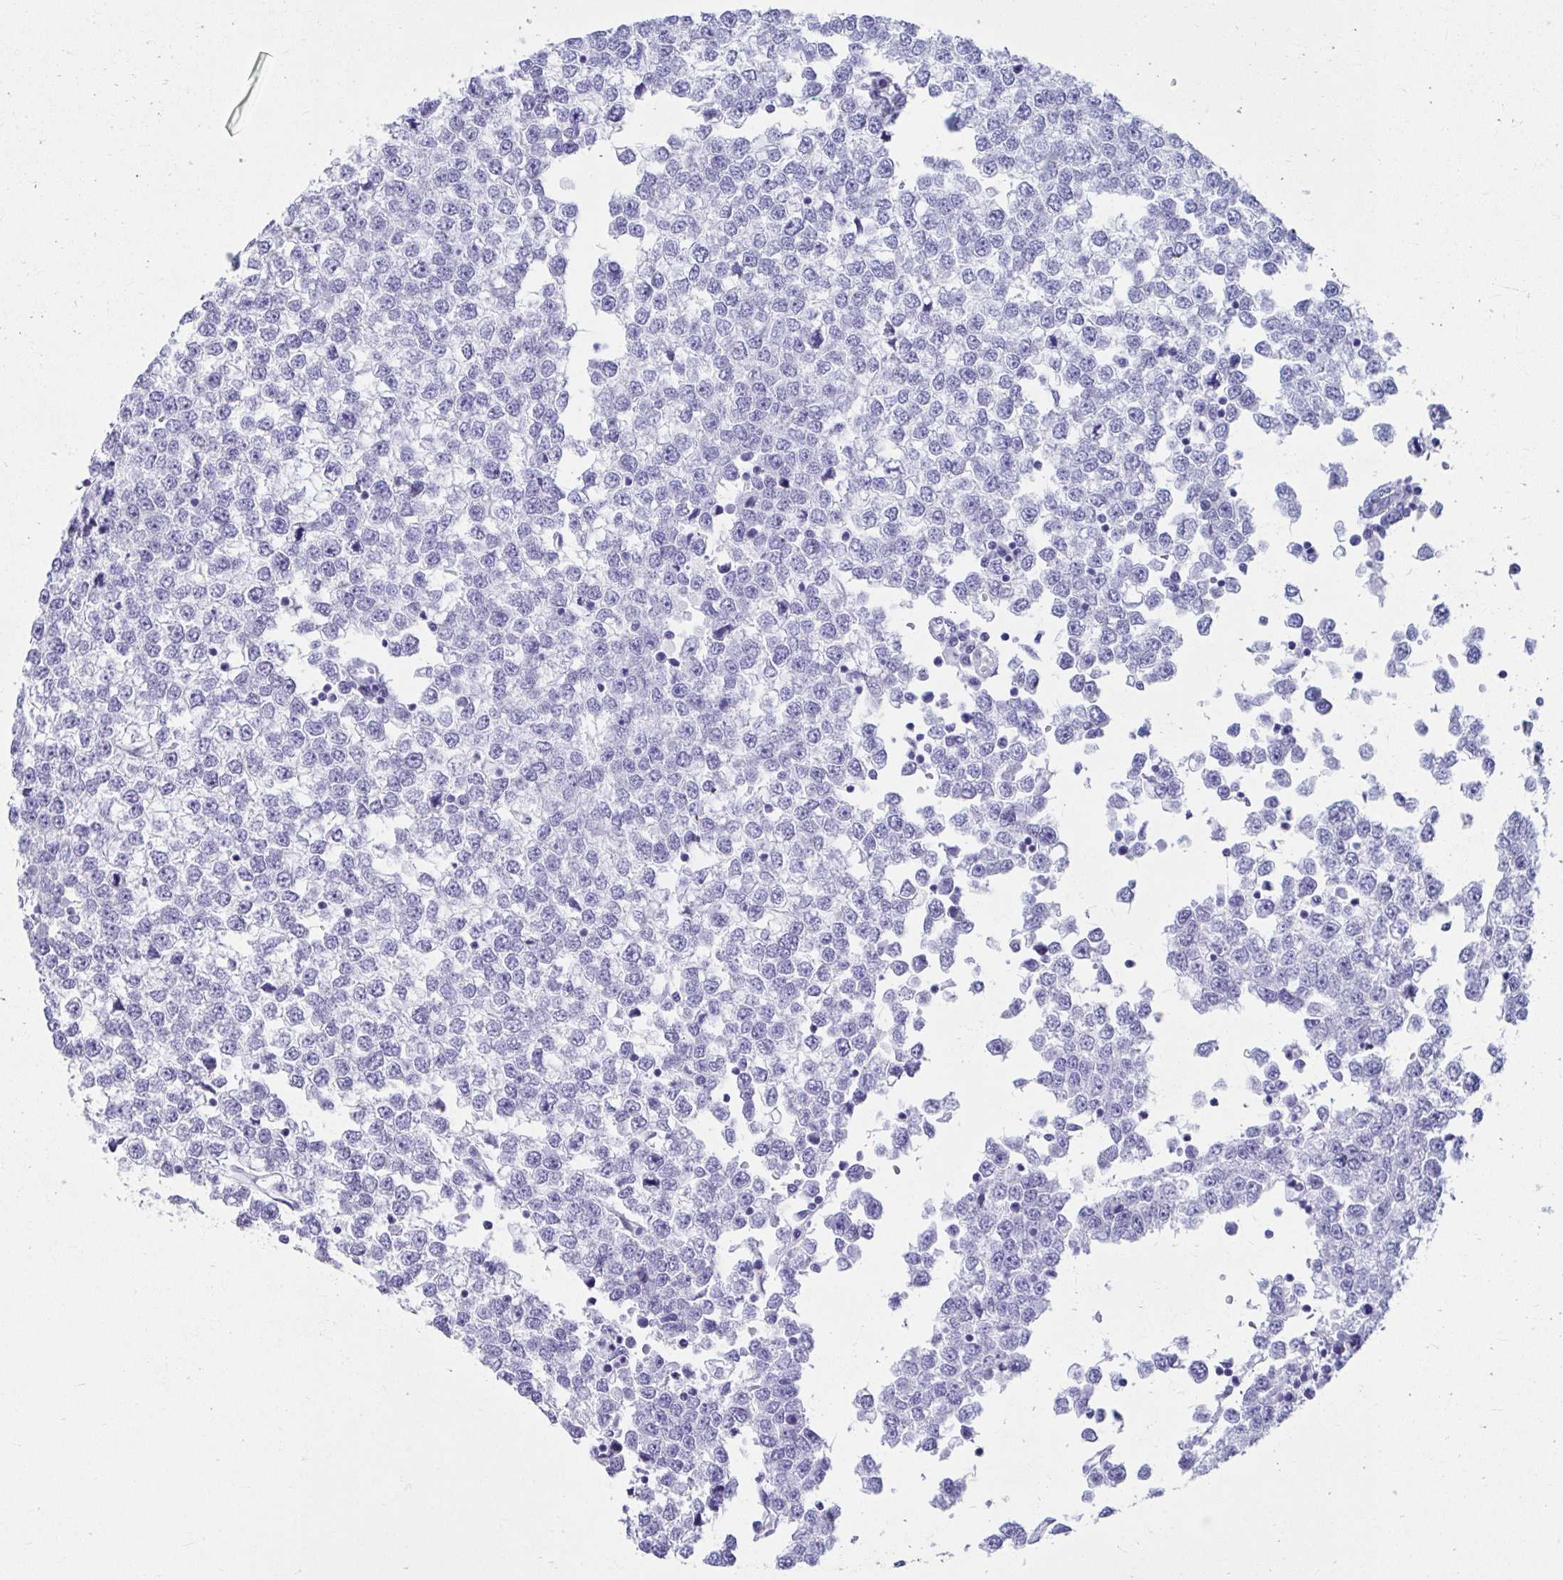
{"staining": {"intensity": "negative", "quantity": "none", "location": "none"}, "tissue": "testis cancer", "cell_type": "Tumor cells", "image_type": "cancer", "snomed": [{"axis": "morphology", "description": "Seminoma, NOS"}, {"axis": "topography", "description": "Testis"}], "caption": "Immunohistochemical staining of testis cancer (seminoma) reveals no significant positivity in tumor cells. Nuclei are stained in blue.", "gene": "ATP4B", "patient": {"sex": "male", "age": 65}}